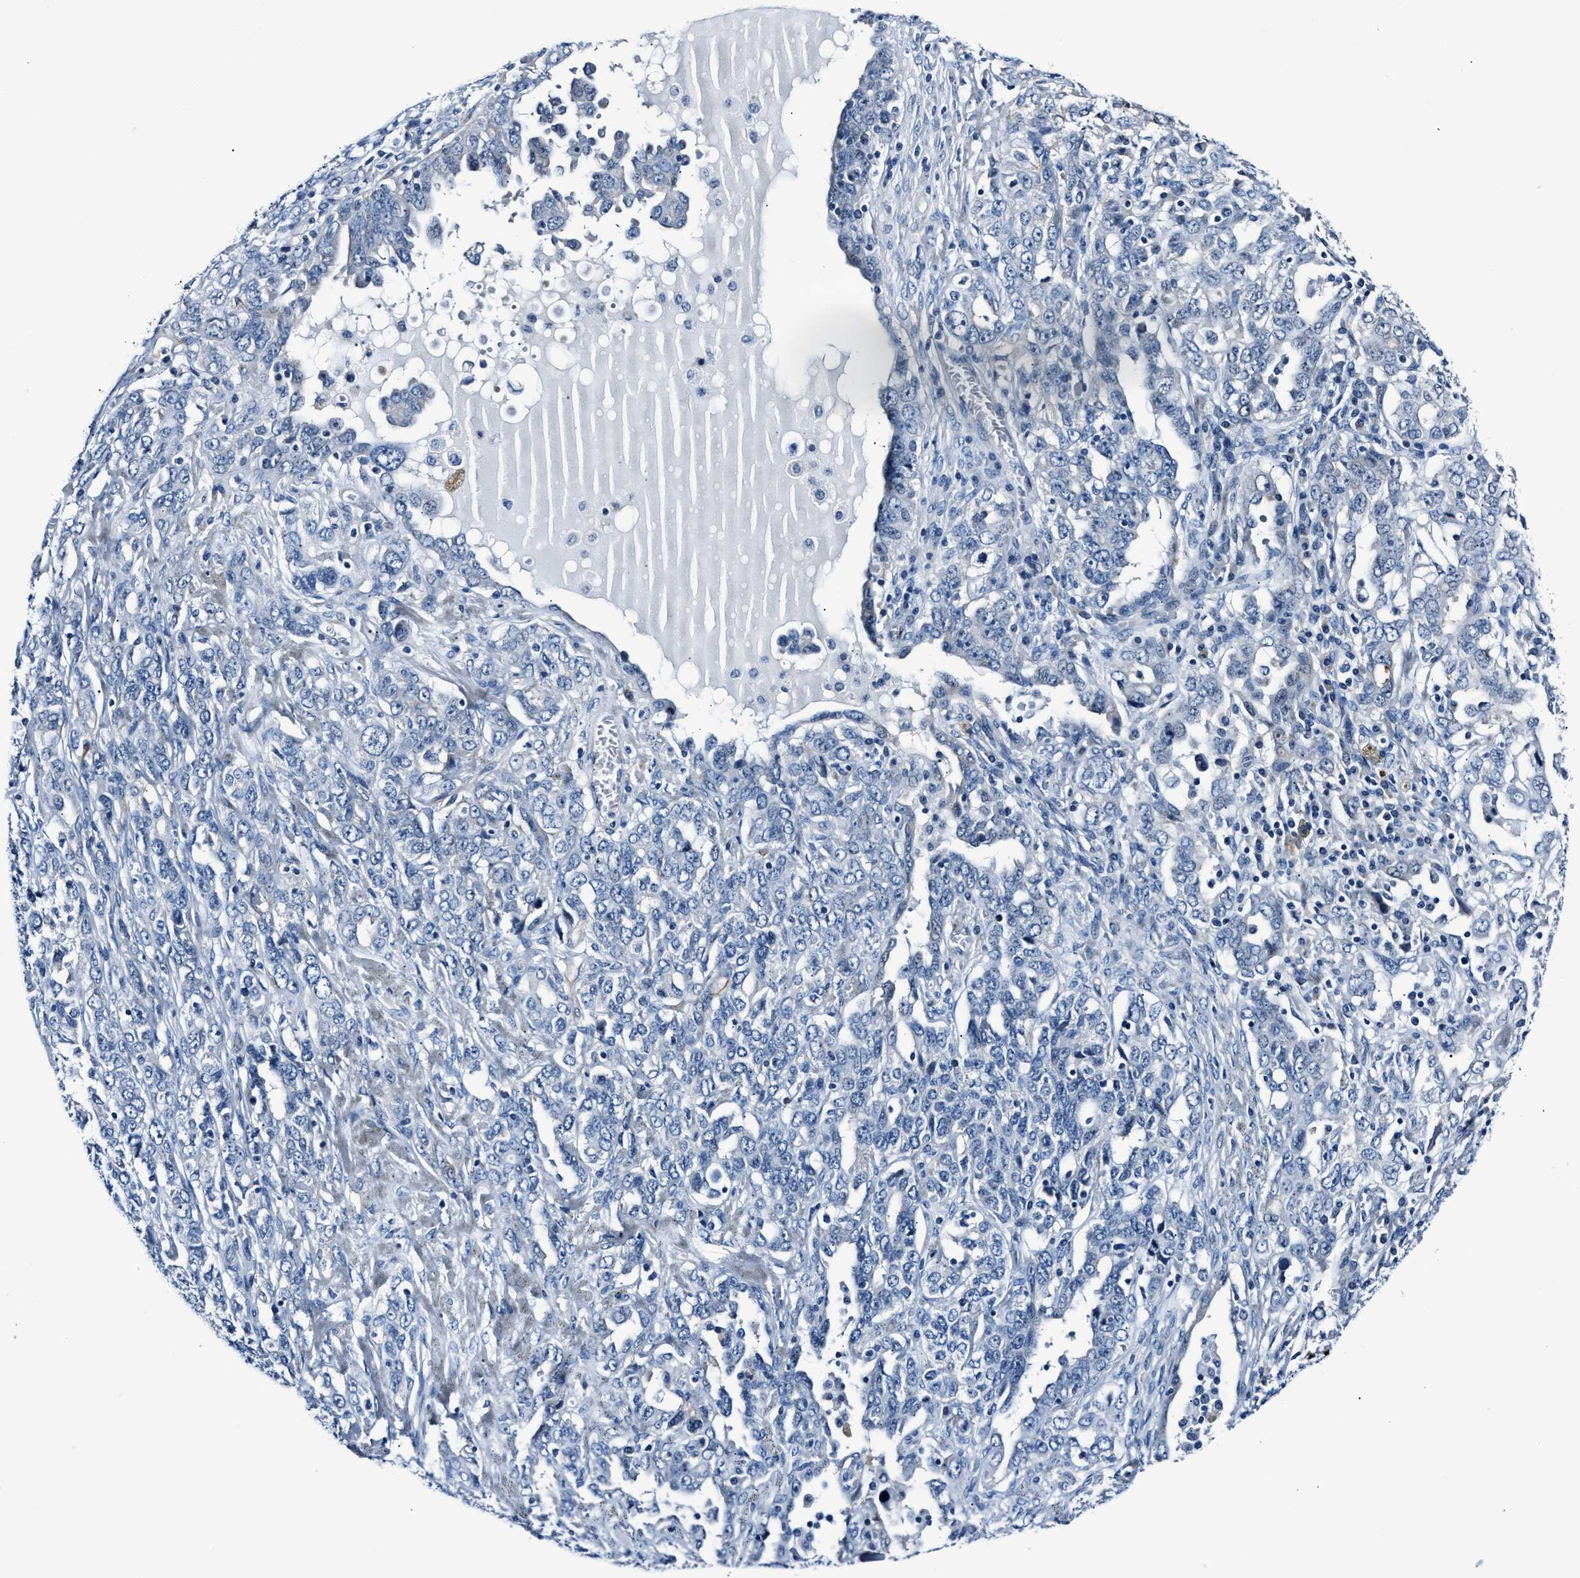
{"staining": {"intensity": "negative", "quantity": "none", "location": "none"}, "tissue": "ovarian cancer", "cell_type": "Tumor cells", "image_type": "cancer", "snomed": [{"axis": "morphology", "description": "Carcinoma, endometroid"}, {"axis": "topography", "description": "Ovary"}], "caption": "This histopathology image is of ovarian cancer (endometroid carcinoma) stained with immunohistochemistry to label a protein in brown with the nuclei are counter-stained blue. There is no expression in tumor cells. The staining is performed using DAB (3,3'-diaminobenzidine) brown chromogen with nuclei counter-stained in using hematoxylin.", "gene": "MPDZ", "patient": {"sex": "female", "age": 62}}